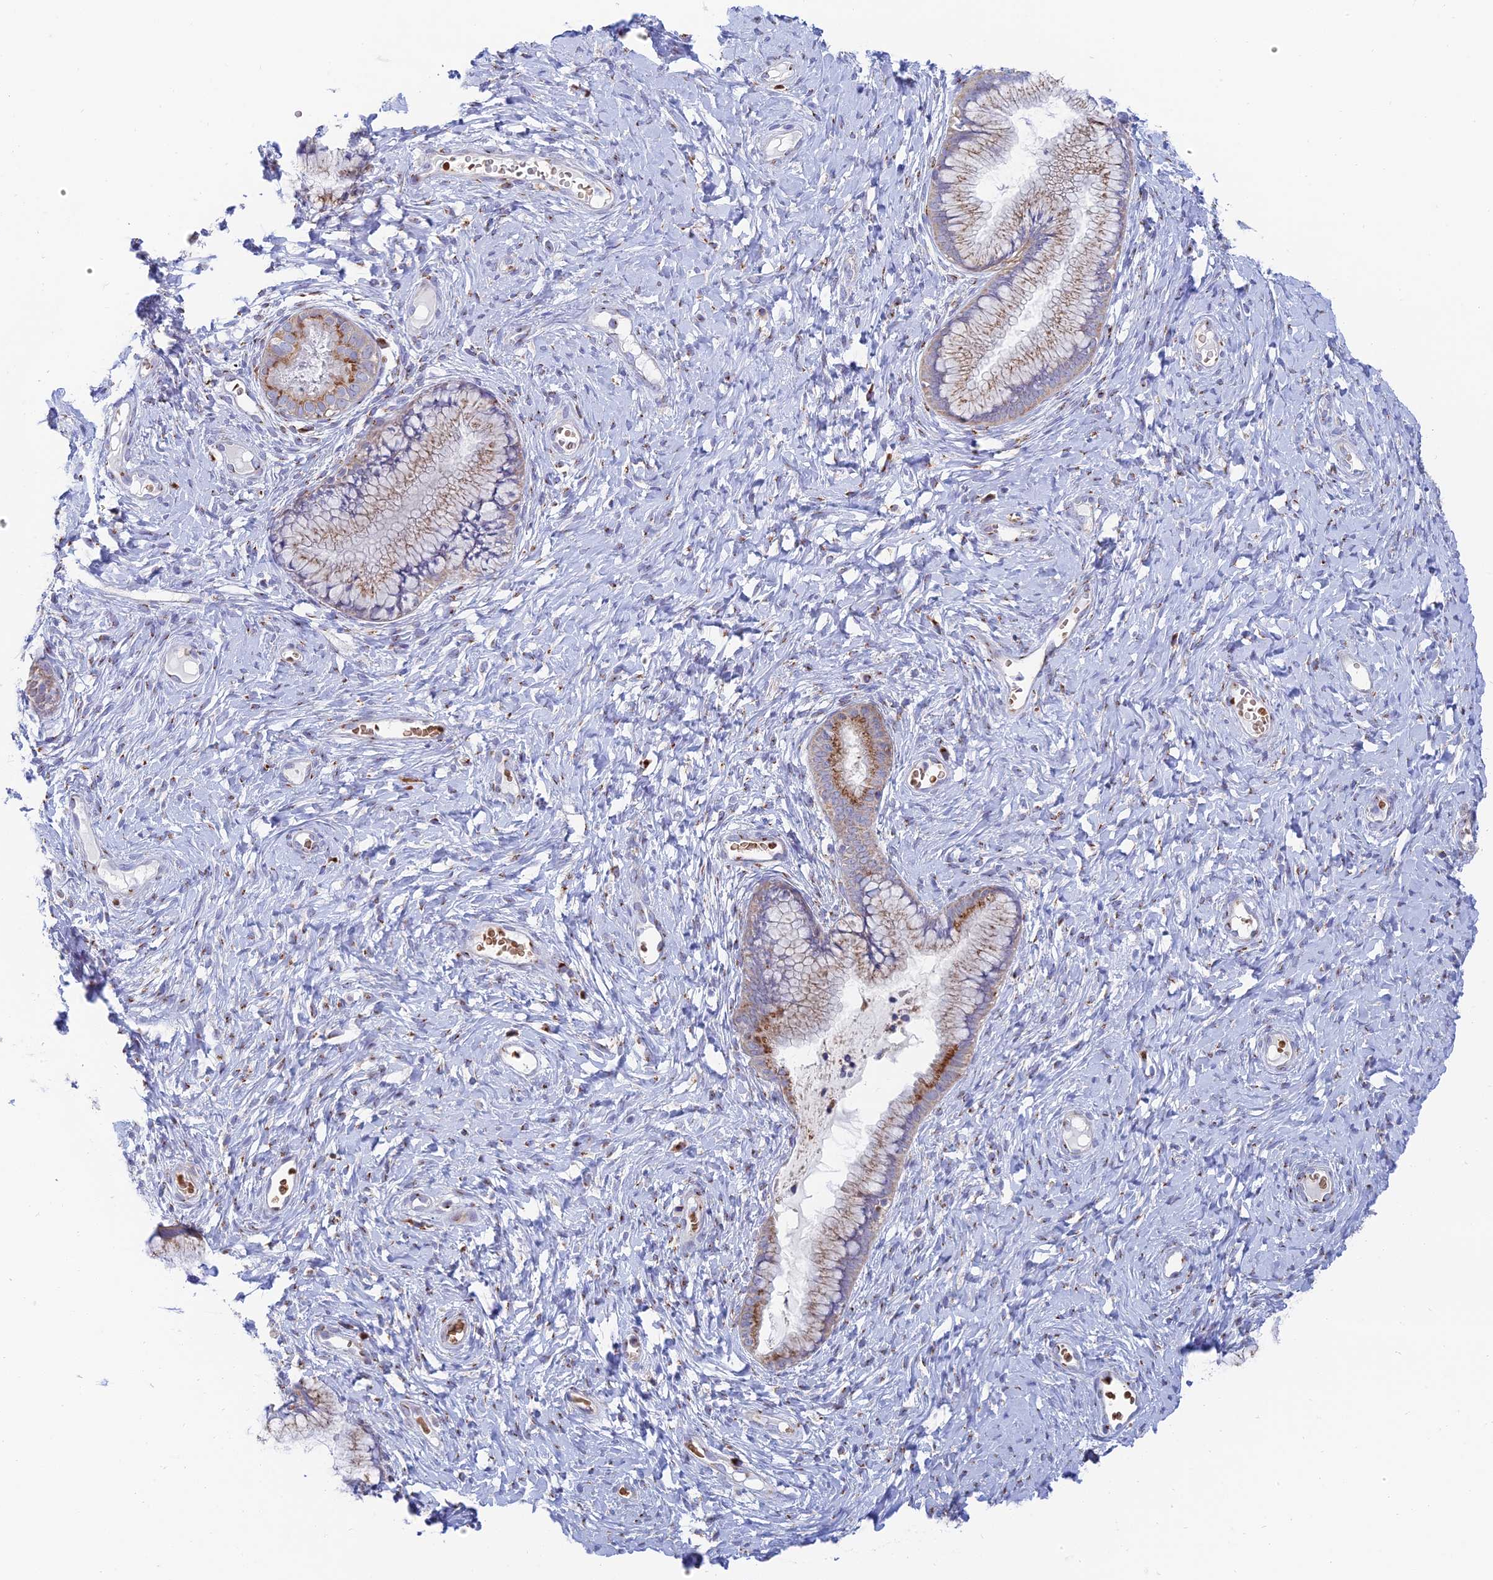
{"staining": {"intensity": "moderate", "quantity": "25%-75%", "location": "cytoplasmic/membranous"}, "tissue": "cervix", "cell_type": "Glandular cells", "image_type": "normal", "snomed": [{"axis": "morphology", "description": "Normal tissue, NOS"}, {"axis": "topography", "description": "Cervix"}], "caption": "Normal cervix demonstrates moderate cytoplasmic/membranous positivity in approximately 25%-75% of glandular cells, visualized by immunohistochemistry.", "gene": "ENSG00000267561", "patient": {"sex": "female", "age": 42}}